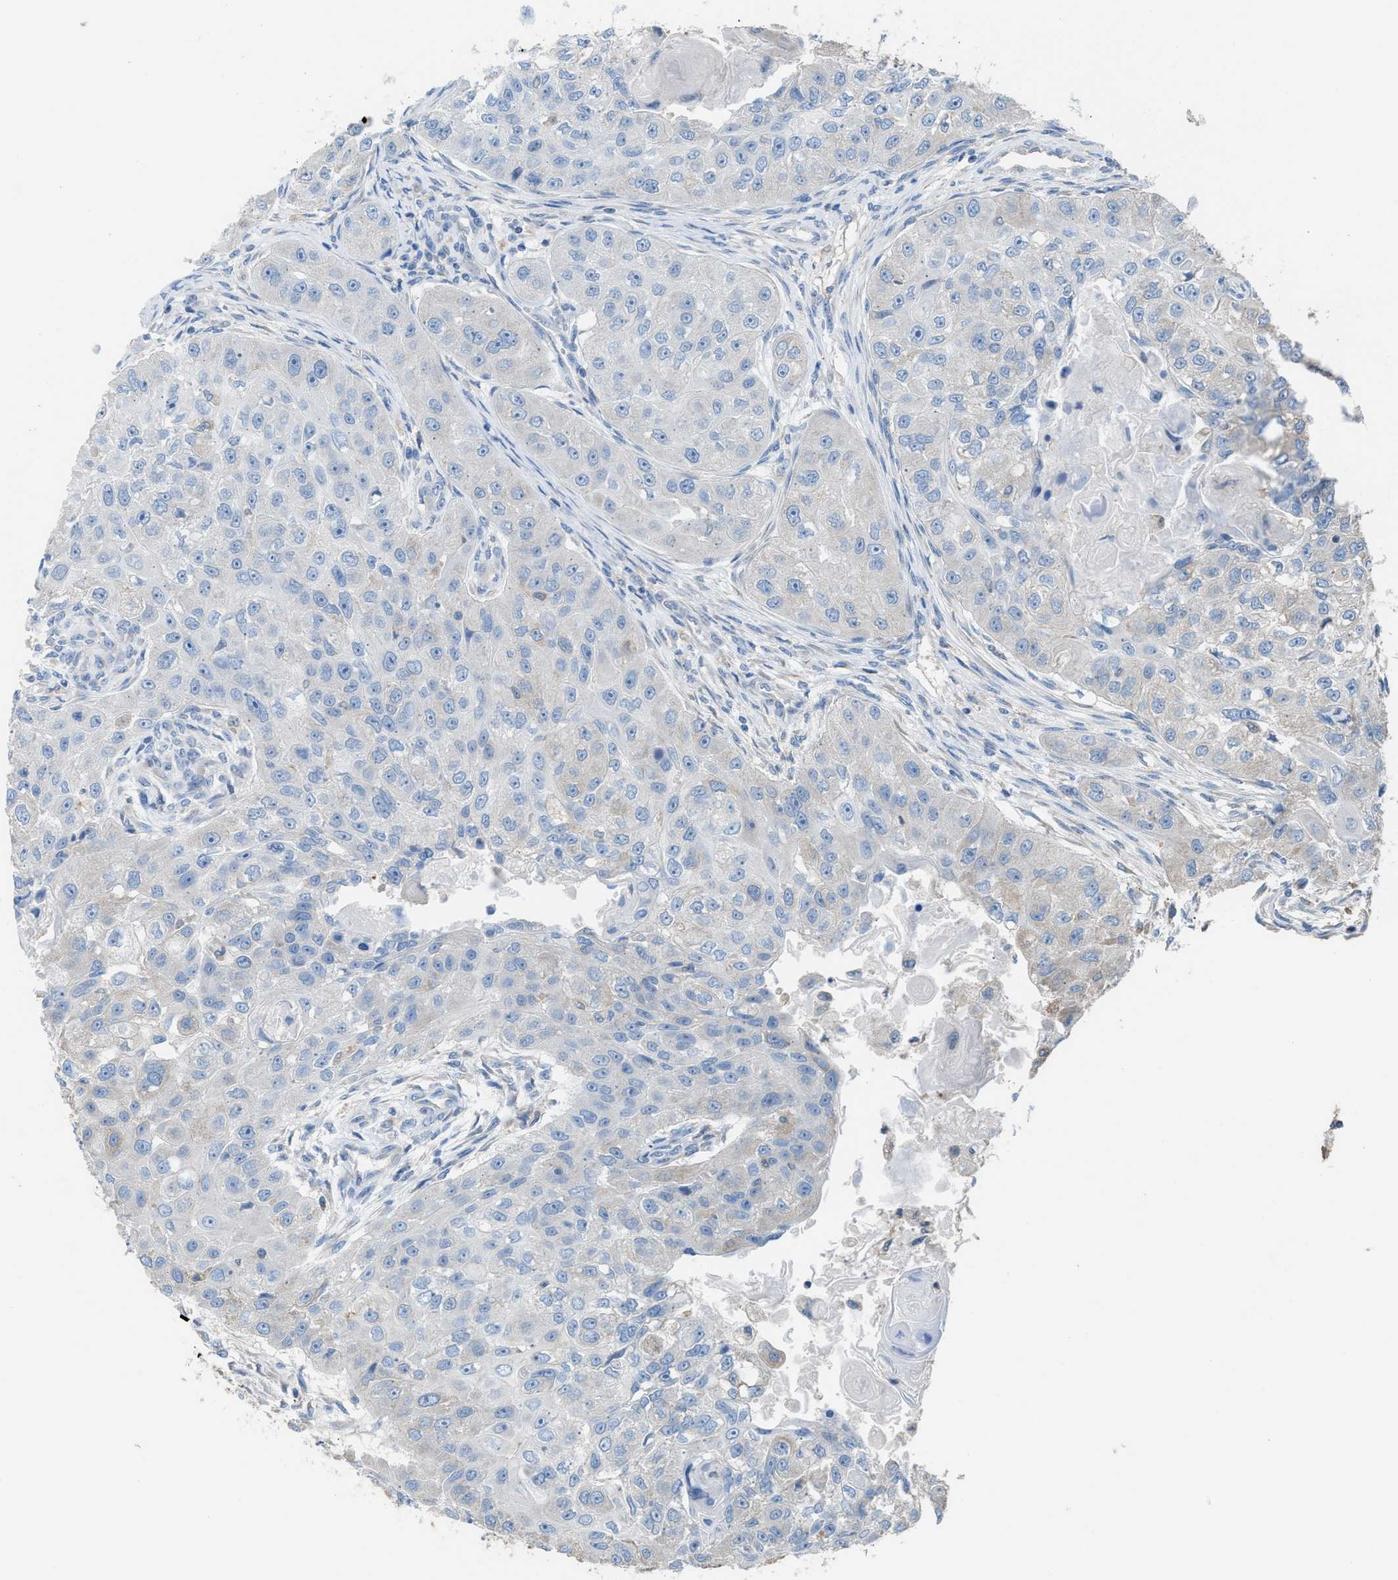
{"staining": {"intensity": "negative", "quantity": "none", "location": "none"}, "tissue": "head and neck cancer", "cell_type": "Tumor cells", "image_type": "cancer", "snomed": [{"axis": "morphology", "description": "Normal tissue, NOS"}, {"axis": "morphology", "description": "Squamous cell carcinoma, NOS"}, {"axis": "topography", "description": "Skeletal muscle"}, {"axis": "topography", "description": "Head-Neck"}], "caption": "This micrograph is of head and neck cancer stained with immunohistochemistry (IHC) to label a protein in brown with the nuclei are counter-stained blue. There is no positivity in tumor cells.", "gene": "NQO2", "patient": {"sex": "male", "age": 51}}